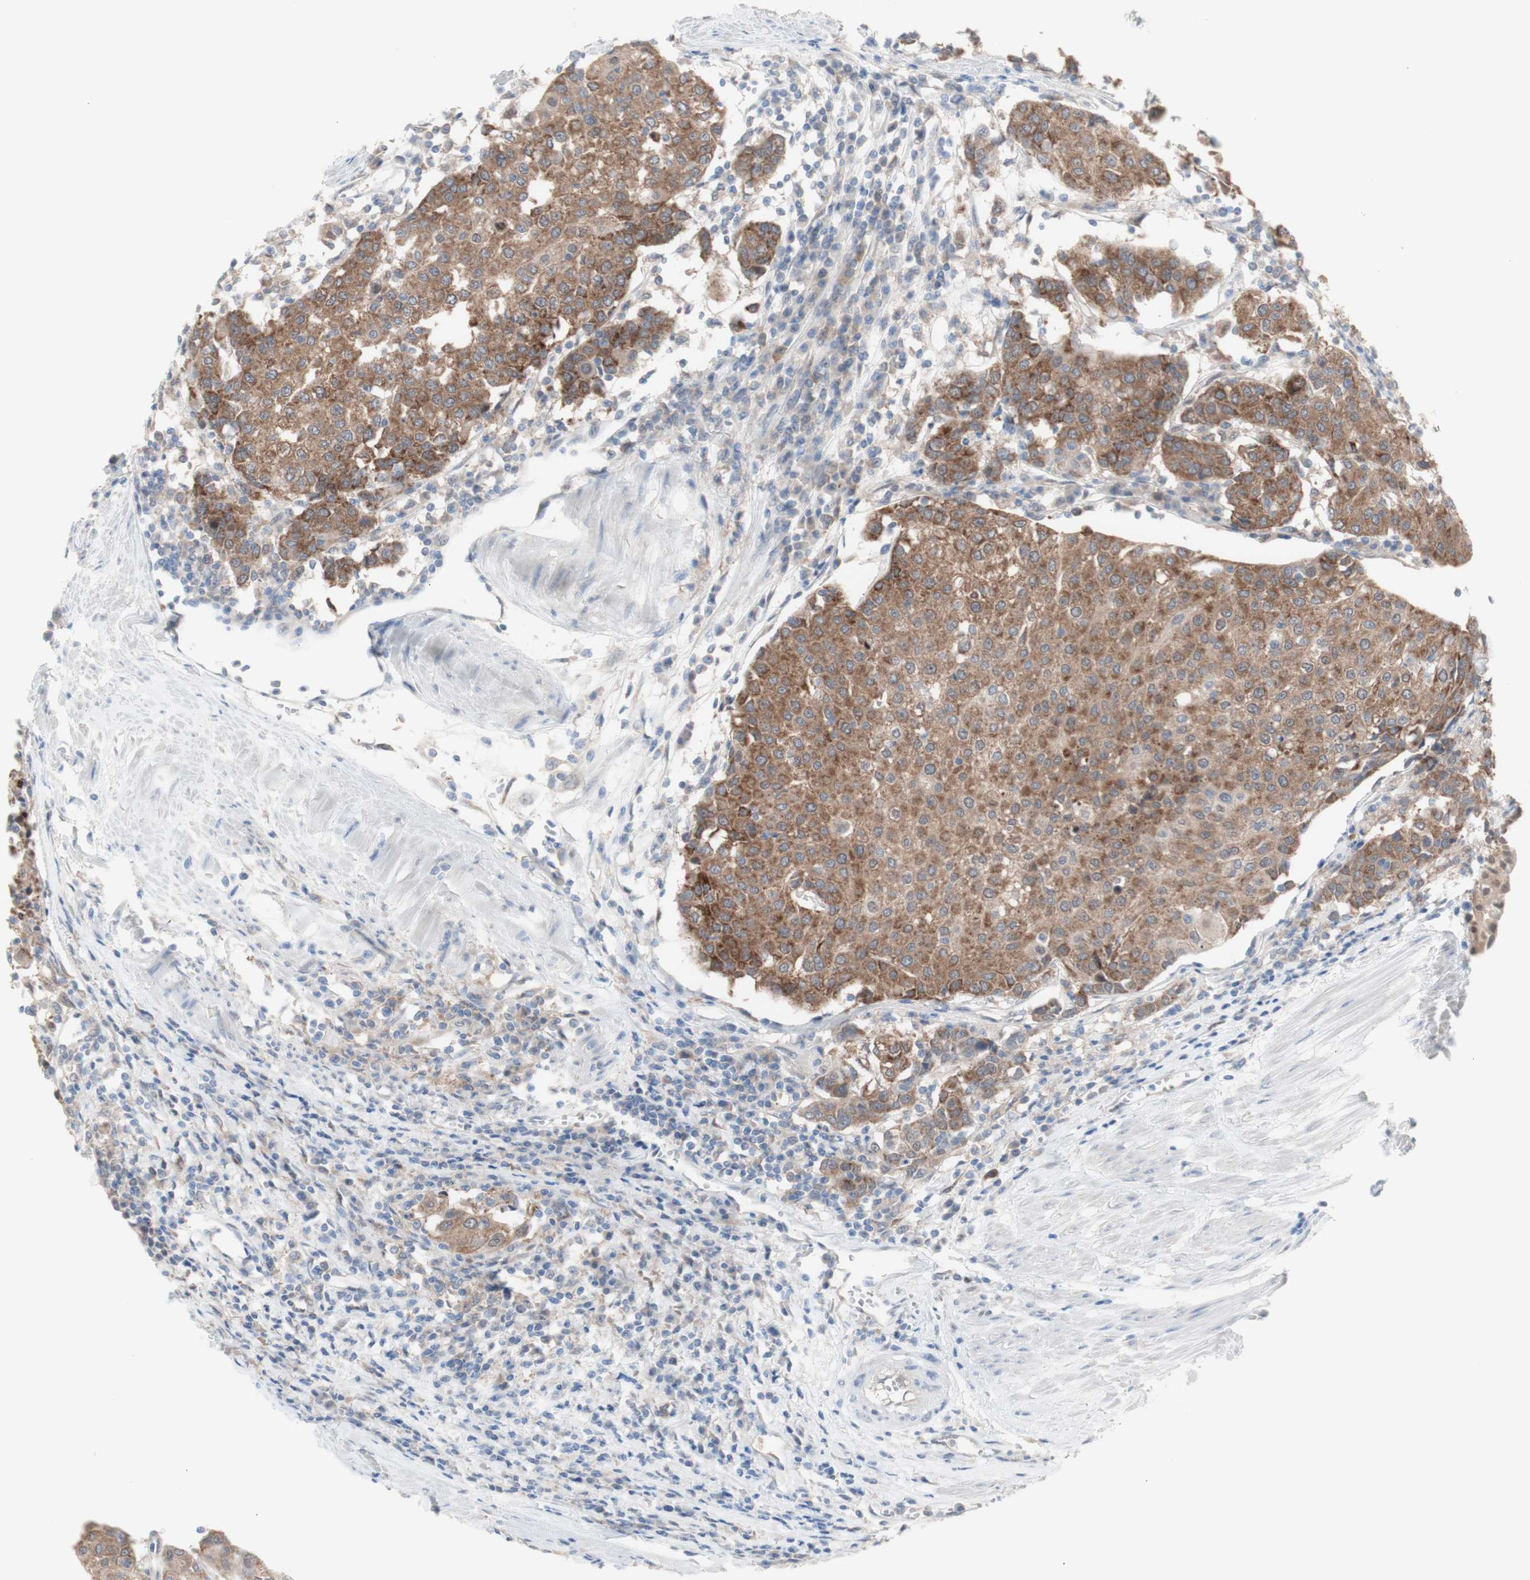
{"staining": {"intensity": "moderate", "quantity": ">75%", "location": "cytoplasmic/membranous"}, "tissue": "urothelial cancer", "cell_type": "Tumor cells", "image_type": "cancer", "snomed": [{"axis": "morphology", "description": "Urothelial carcinoma, High grade"}, {"axis": "topography", "description": "Urinary bladder"}], "caption": "This photomicrograph exhibits urothelial carcinoma (high-grade) stained with IHC to label a protein in brown. The cytoplasmic/membranous of tumor cells show moderate positivity for the protein. Nuclei are counter-stained blue.", "gene": "PRMT5", "patient": {"sex": "female", "age": 85}}